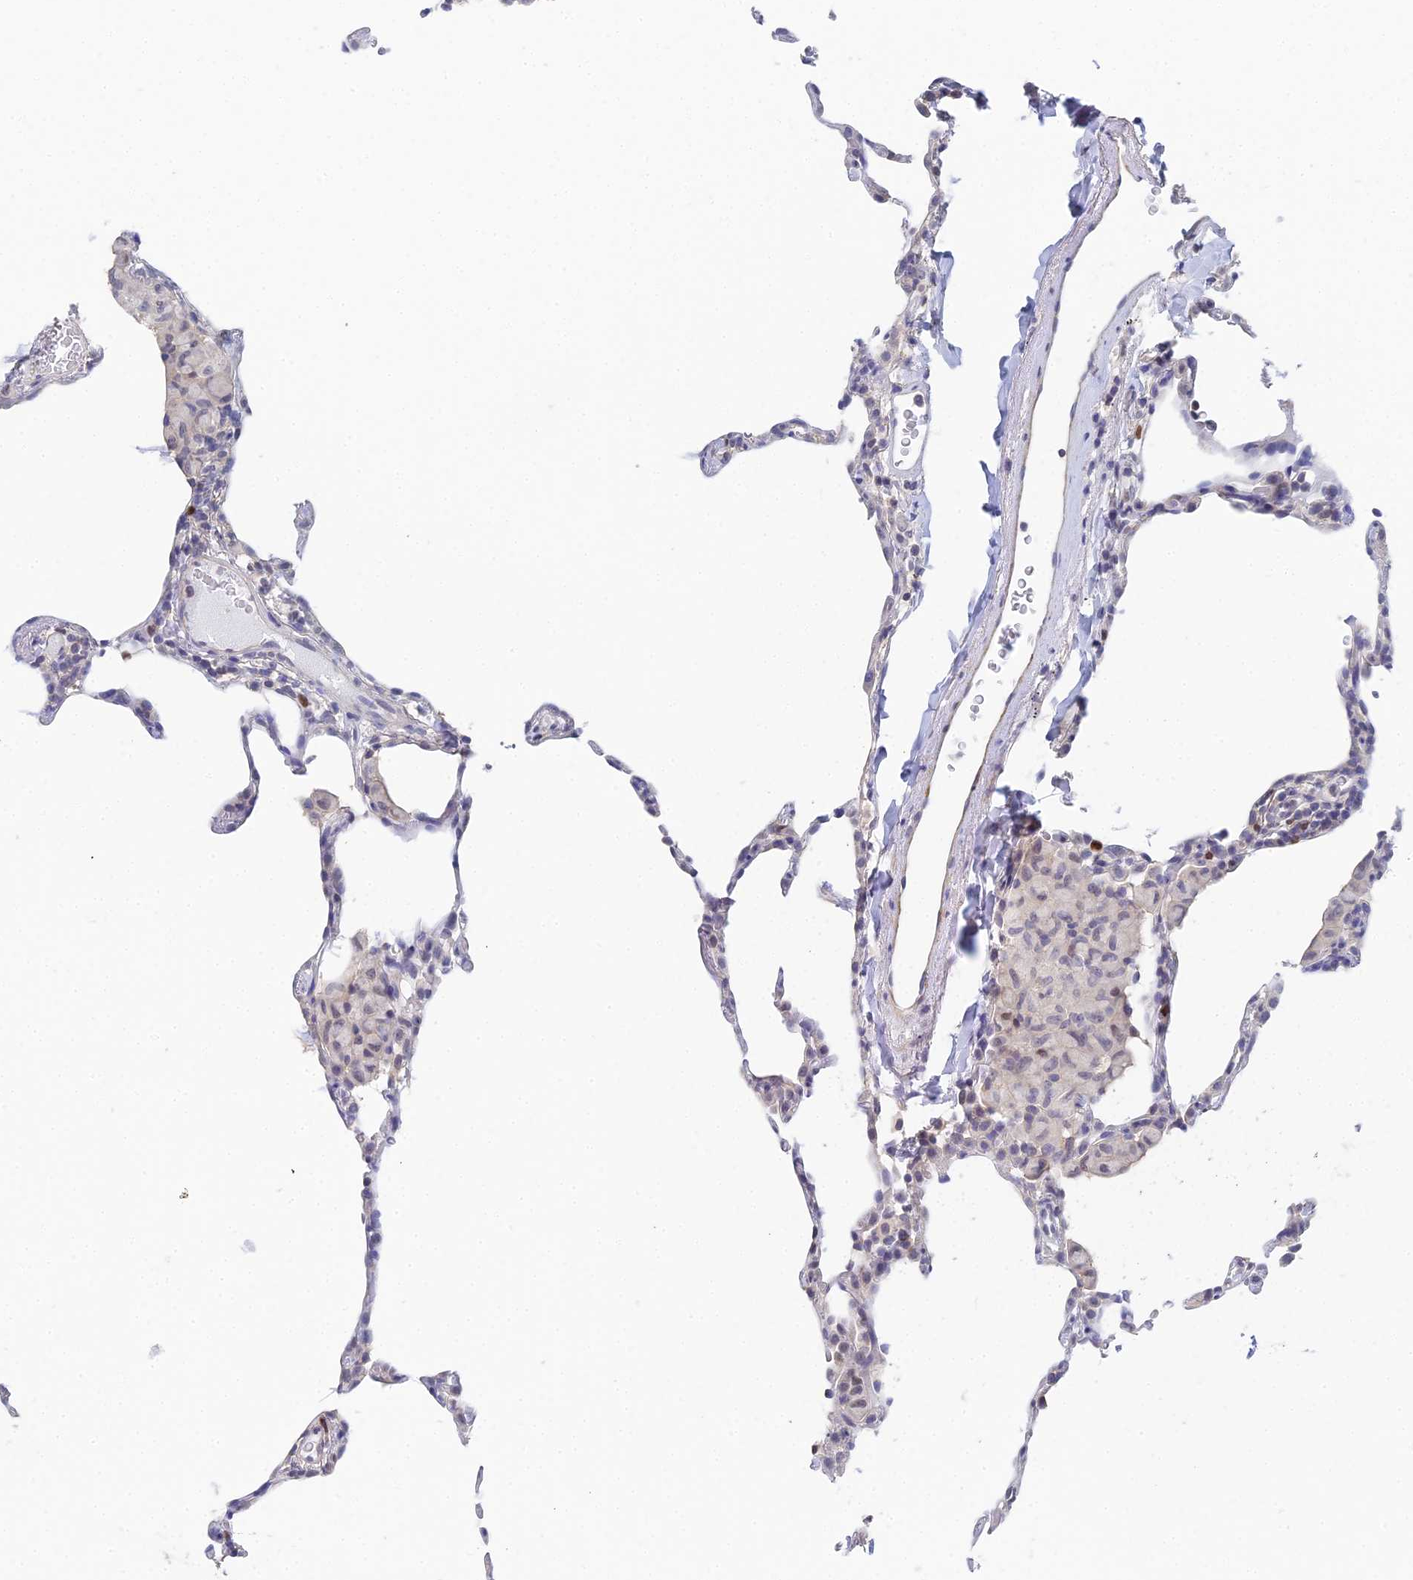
{"staining": {"intensity": "moderate", "quantity": "<25%", "location": "nuclear"}, "tissue": "lung", "cell_type": "Alveolar cells", "image_type": "normal", "snomed": [{"axis": "morphology", "description": "Normal tissue, NOS"}, {"axis": "topography", "description": "Lung"}], "caption": "IHC (DAB) staining of benign lung shows moderate nuclear protein expression in about <25% of alveolar cells.", "gene": "MCM2", "patient": {"sex": "female", "age": 57}}